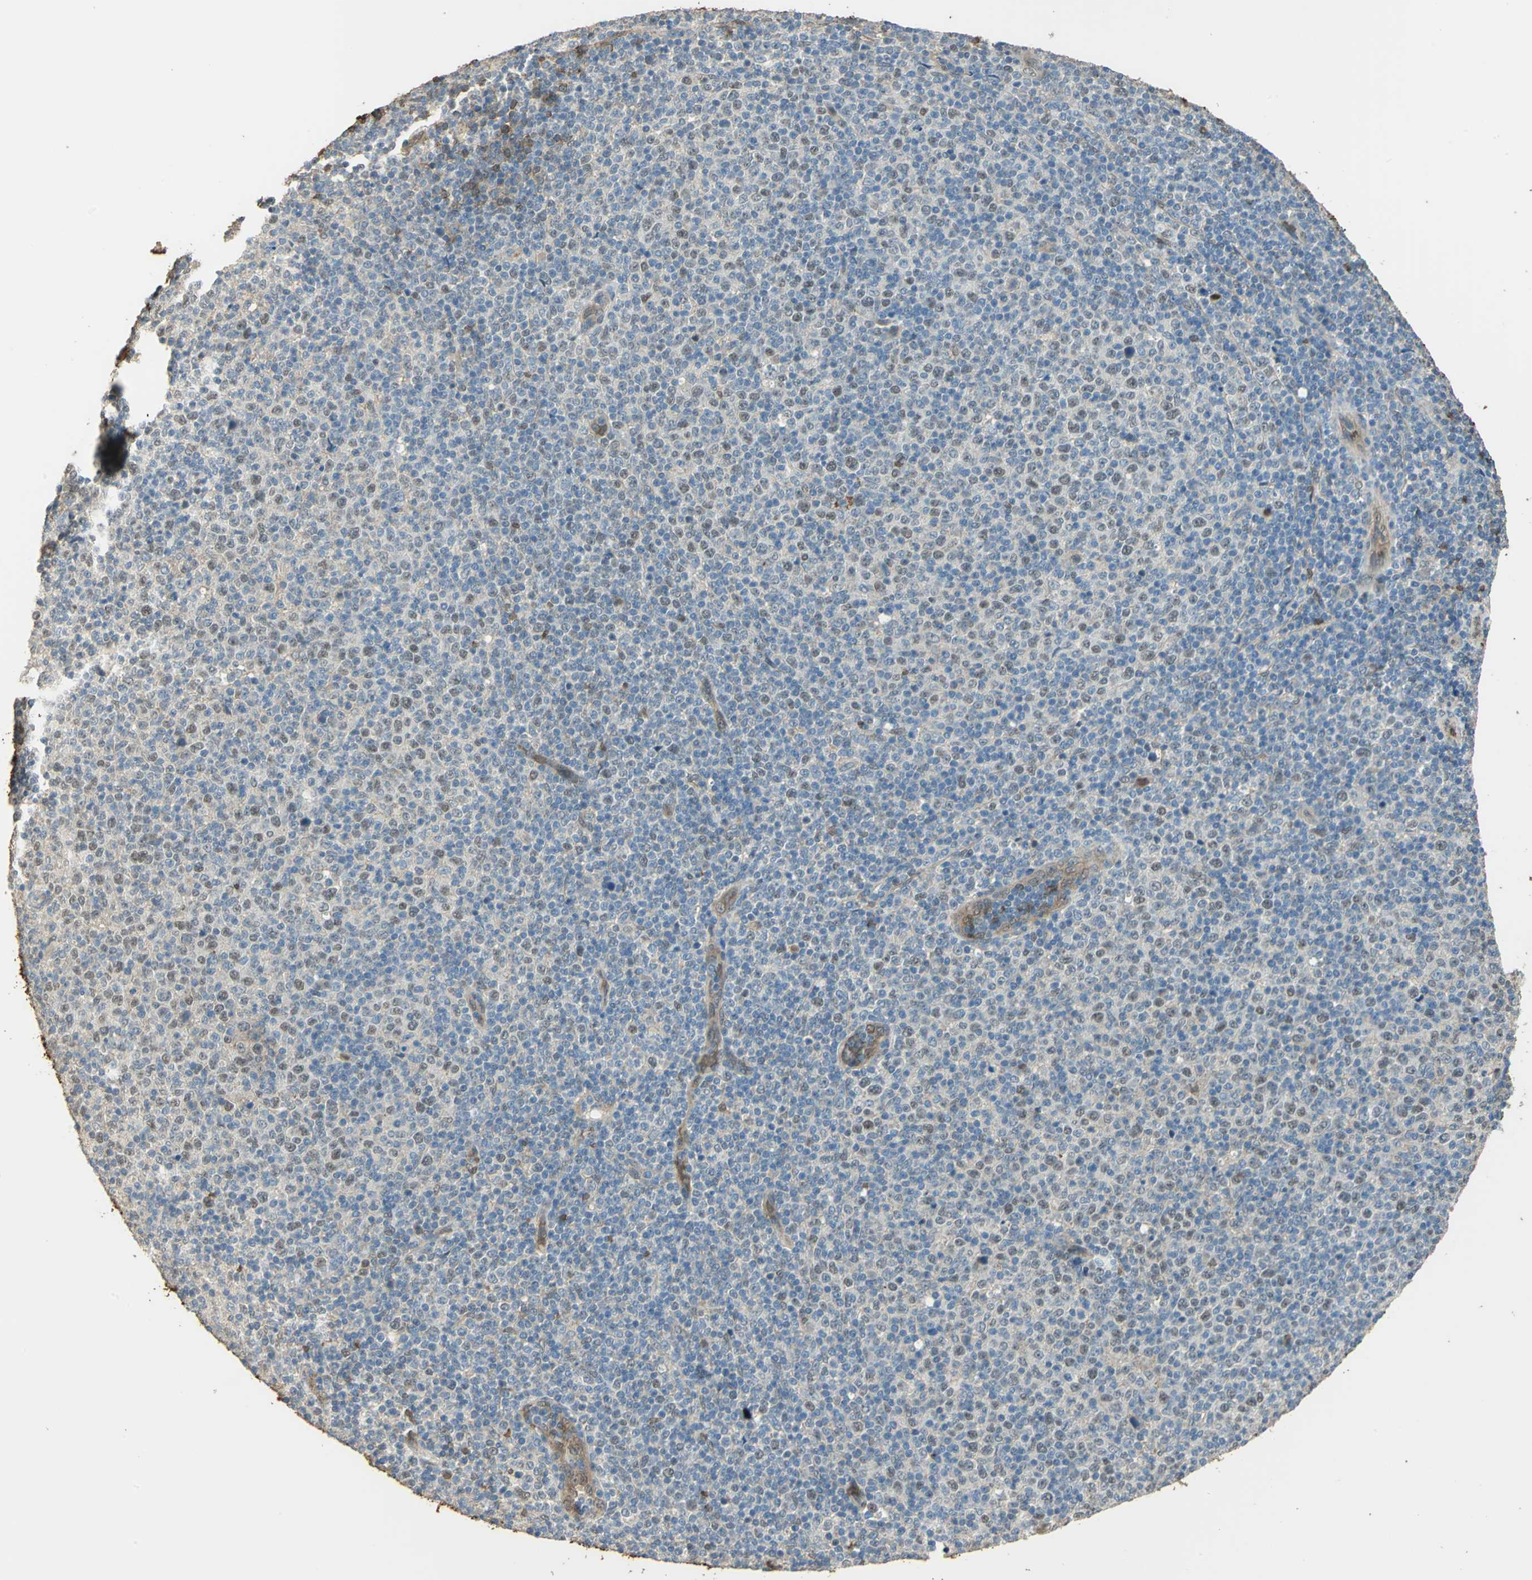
{"staining": {"intensity": "weak", "quantity": "<25%", "location": "cytoplasmic/membranous,nuclear"}, "tissue": "lymphoma", "cell_type": "Tumor cells", "image_type": "cancer", "snomed": [{"axis": "morphology", "description": "Malignant lymphoma, non-Hodgkin's type, Low grade"}, {"axis": "topography", "description": "Lymph node"}], "caption": "Immunohistochemistry (IHC) micrograph of neoplastic tissue: human lymphoma stained with DAB shows no significant protein staining in tumor cells.", "gene": "DDAH1", "patient": {"sex": "male", "age": 70}}